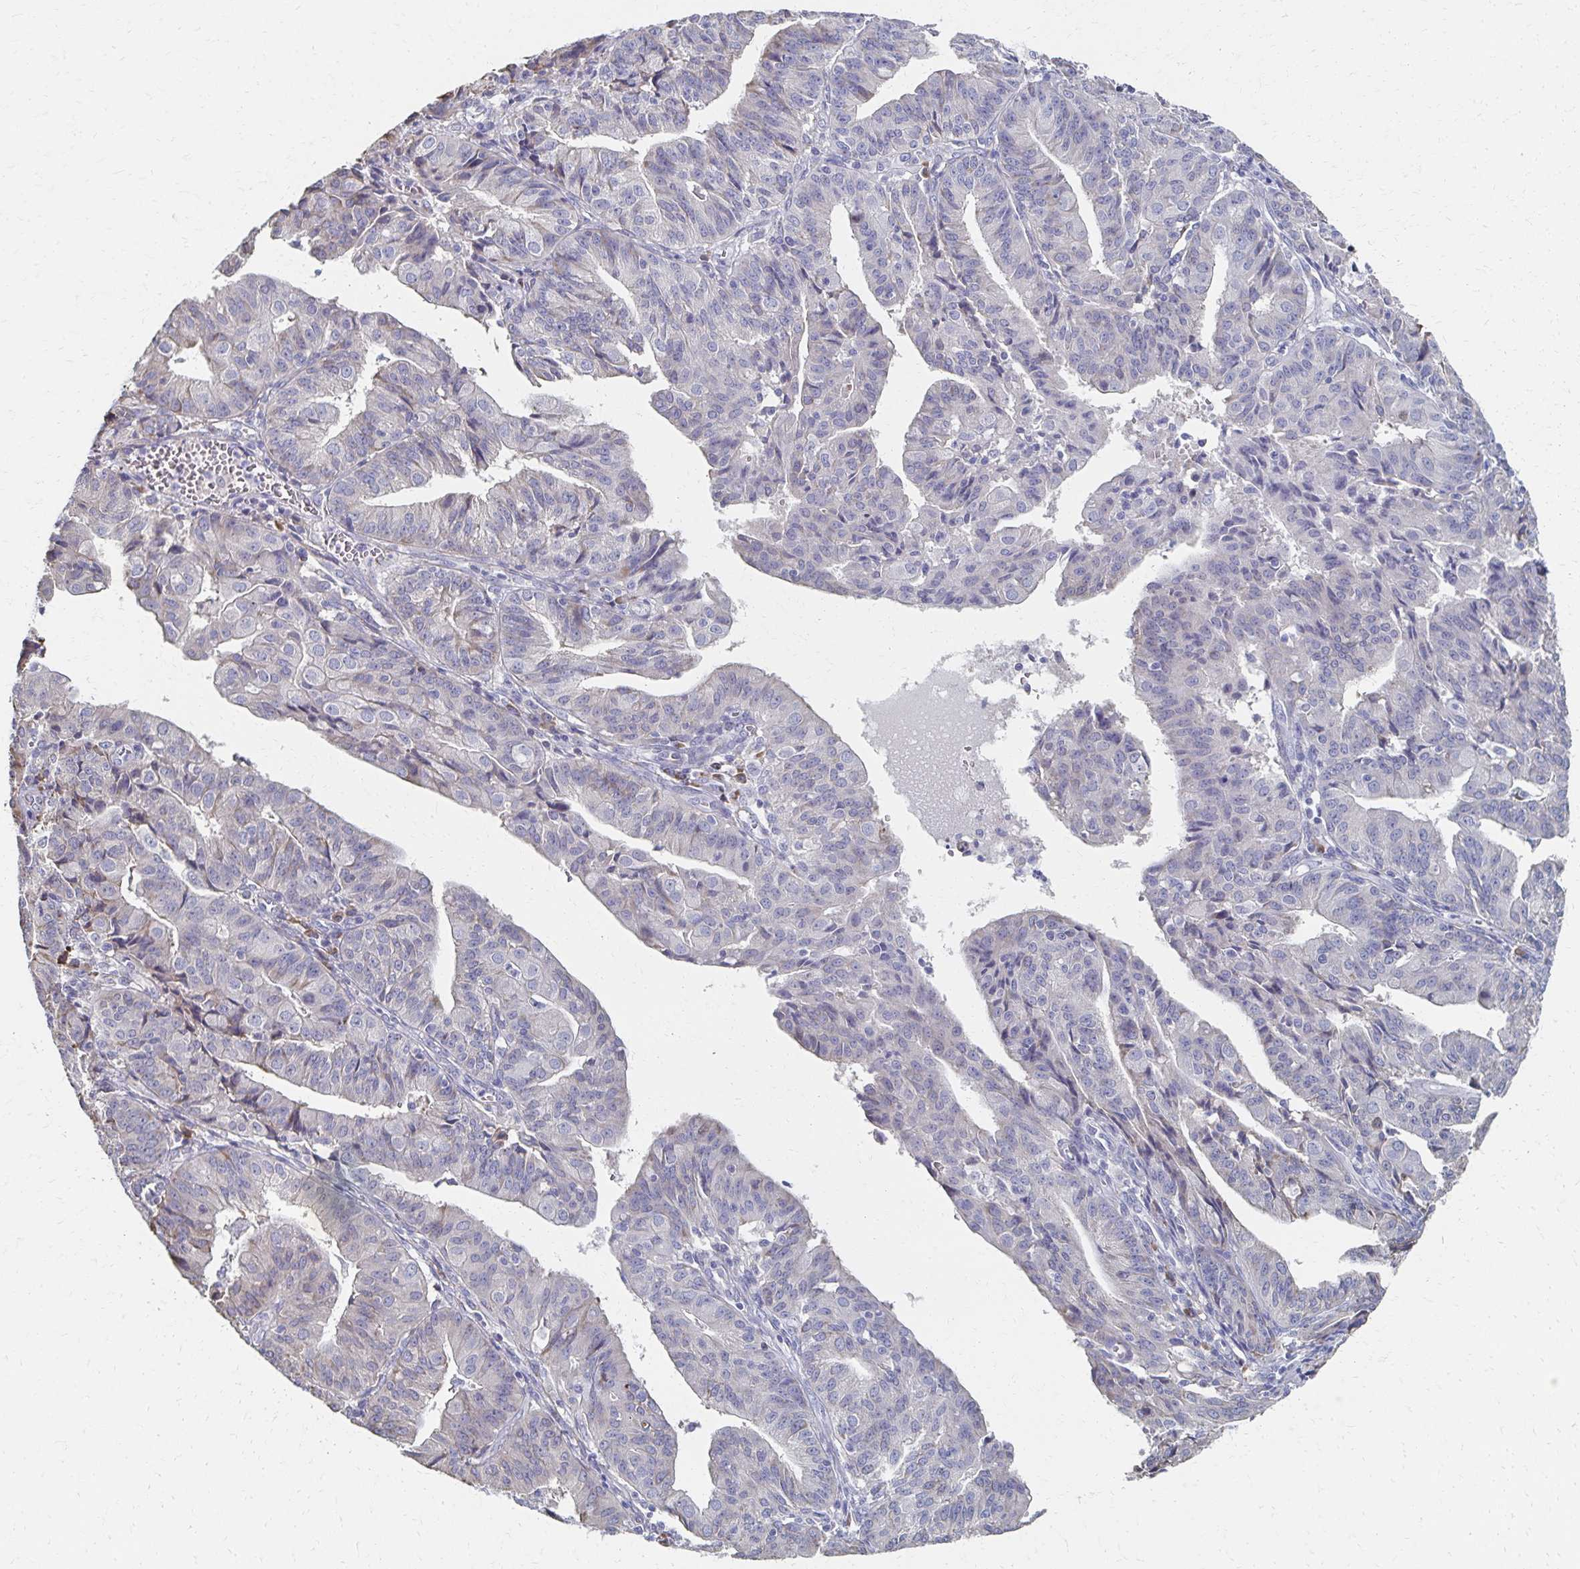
{"staining": {"intensity": "negative", "quantity": "none", "location": "none"}, "tissue": "endometrial cancer", "cell_type": "Tumor cells", "image_type": "cancer", "snomed": [{"axis": "morphology", "description": "Adenocarcinoma, NOS"}, {"axis": "topography", "description": "Endometrium"}], "caption": "Immunohistochemical staining of endometrial adenocarcinoma reveals no significant expression in tumor cells.", "gene": "ATP1A3", "patient": {"sex": "female", "age": 56}}